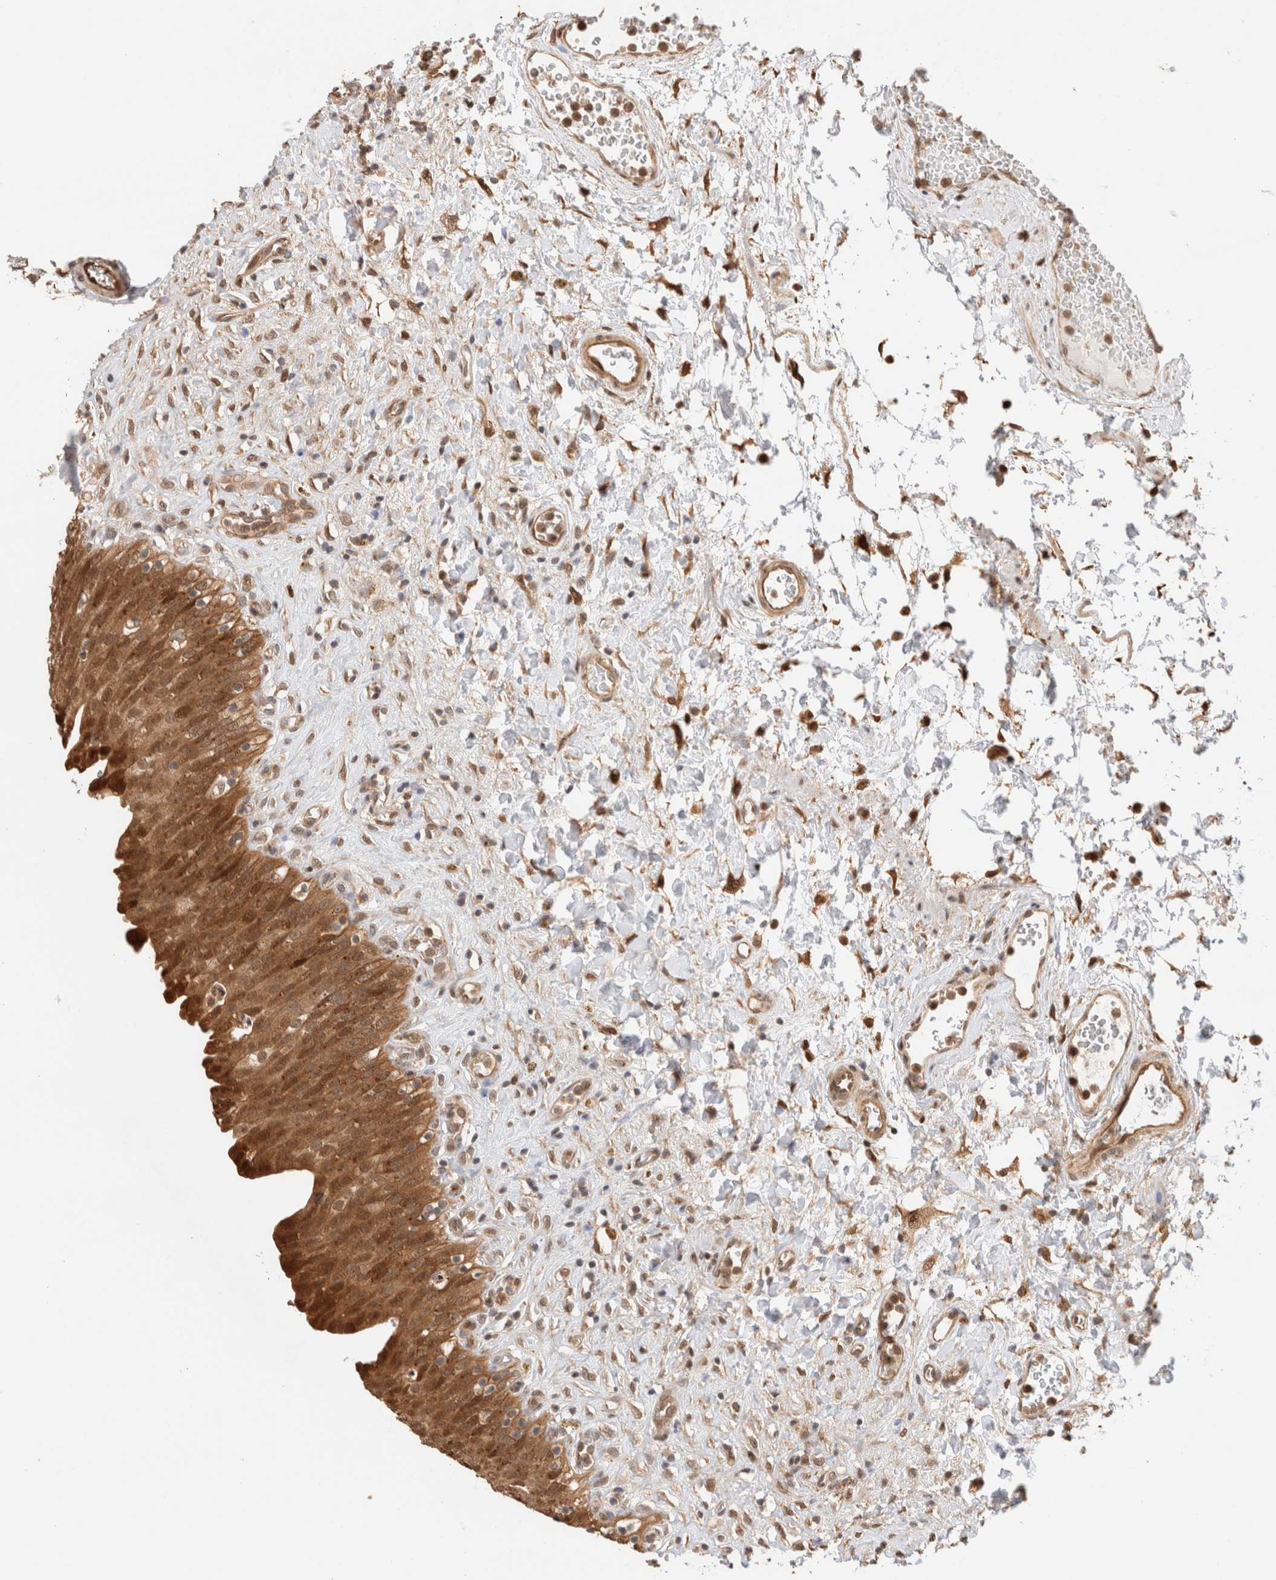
{"staining": {"intensity": "moderate", "quantity": ">75%", "location": "cytoplasmic/membranous,nuclear"}, "tissue": "urinary bladder", "cell_type": "Urothelial cells", "image_type": "normal", "snomed": [{"axis": "morphology", "description": "Urothelial carcinoma, High grade"}, {"axis": "topography", "description": "Urinary bladder"}], "caption": "Moderate cytoplasmic/membranous,nuclear protein expression is identified in approximately >75% of urothelial cells in urinary bladder. Ihc stains the protein of interest in brown and the nuclei are stained blue.", "gene": "OTUD6B", "patient": {"sex": "male", "age": 46}}